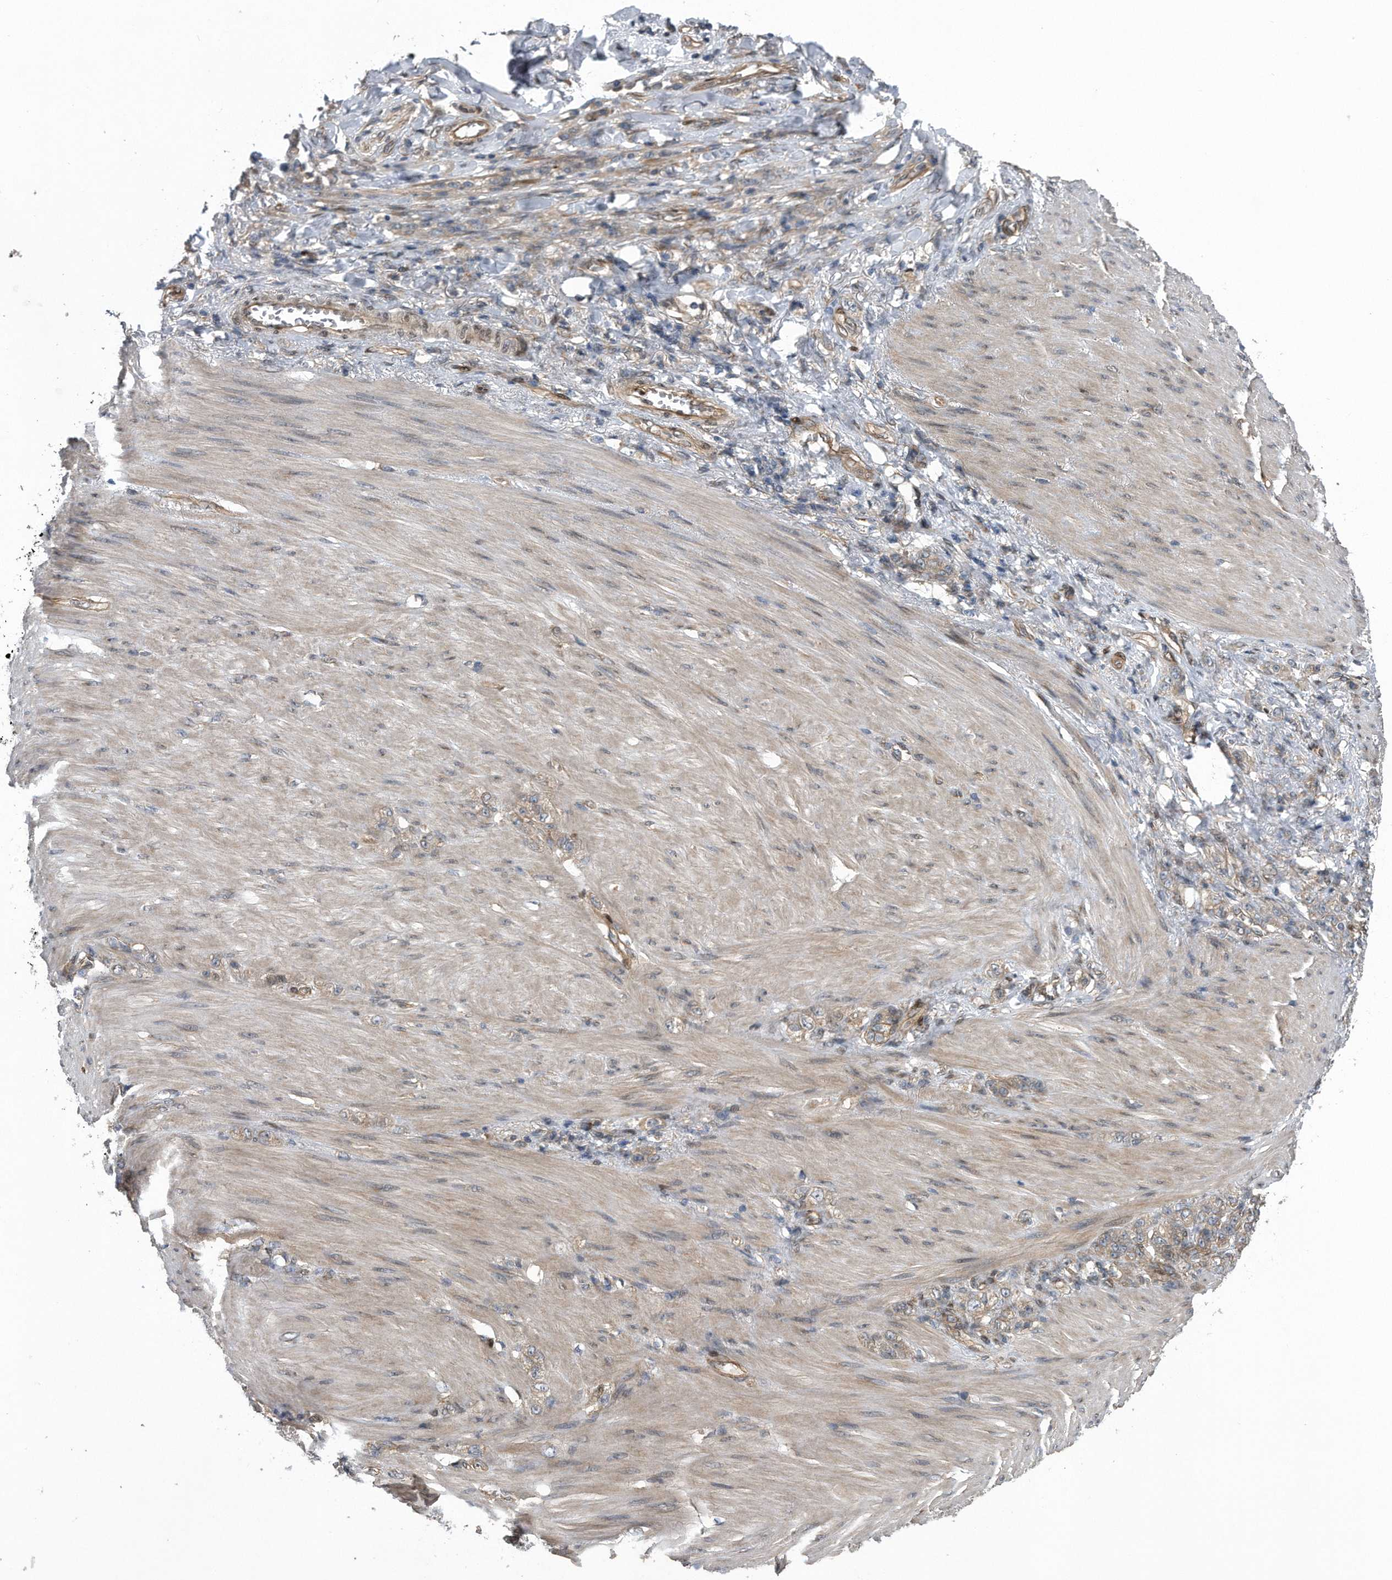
{"staining": {"intensity": "weak", "quantity": ">75%", "location": "cytoplasmic/membranous"}, "tissue": "stomach cancer", "cell_type": "Tumor cells", "image_type": "cancer", "snomed": [{"axis": "morphology", "description": "Normal tissue, NOS"}, {"axis": "morphology", "description": "Adenocarcinoma, NOS"}, {"axis": "topography", "description": "Stomach"}], "caption": "This is a micrograph of IHC staining of adenocarcinoma (stomach), which shows weak staining in the cytoplasmic/membranous of tumor cells.", "gene": "ZNF79", "patient": {"sex": "male", "age": 82}}